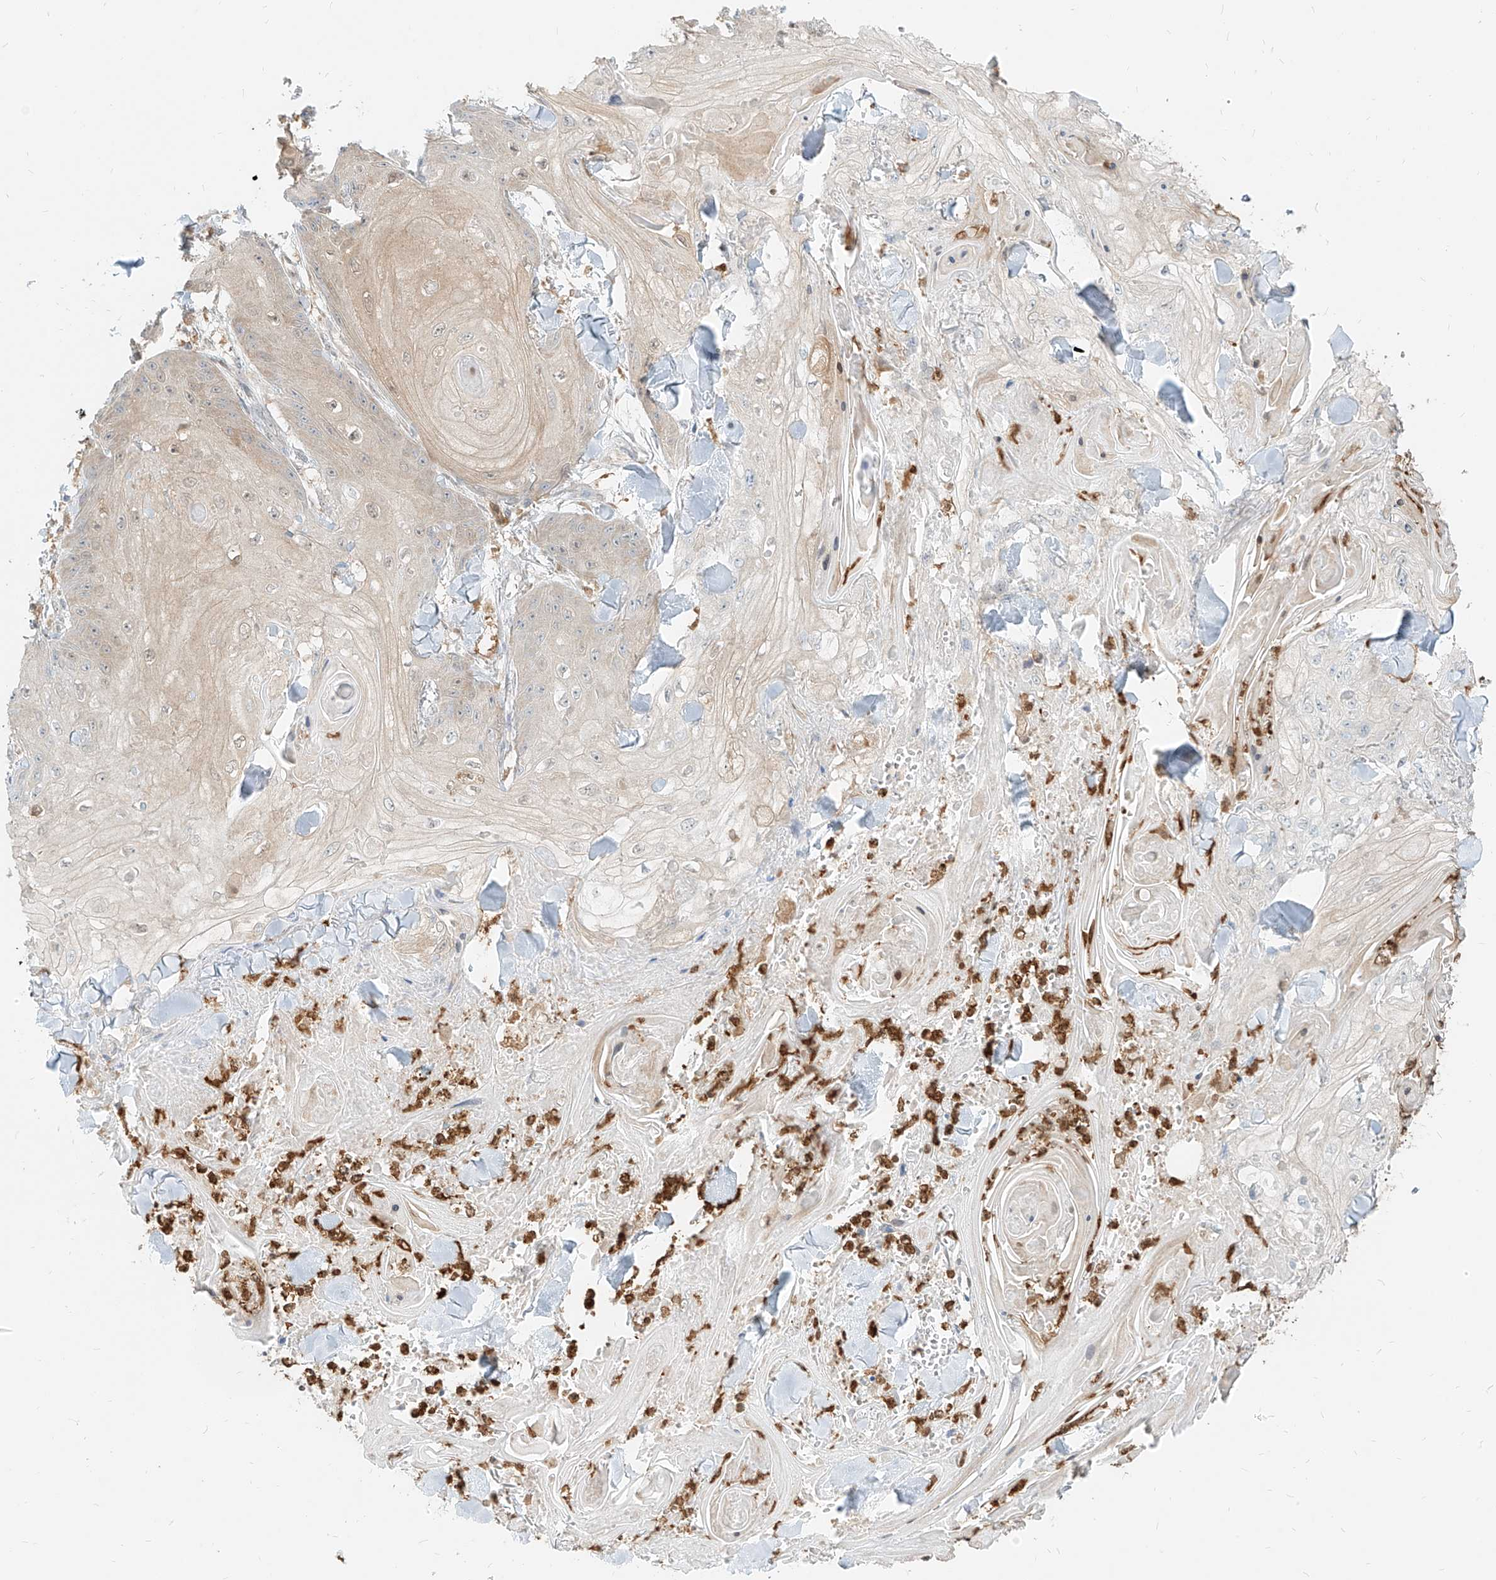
{"staining": {"intensity": "negative", "quantity": "none", "location": "none"}, "tissue": "skin cancer", "cell_type": "Tumor cells", "image_type": "cancer", "snomed": [{"axis": "morphology", "description": "Squamous cell carcinoma, NOS"}, {"axis": "topography", "description": "Skin"}], "caption": "Immunohistochemistry (IHC) micrograph of neoplastic tissue: human squamous cell carcinoma (skin) stained with DAB (3,3'-diaminobenzidine) exhibits no significant protein staining in tumor cells. Brightfield microscopy of immunohistochemistry (IHC) stained with DAB (brown) and hematoxylin (blue), captured at high magnification.", "gene": "PGD", "patient": {"sex": "male", "age": 74}}